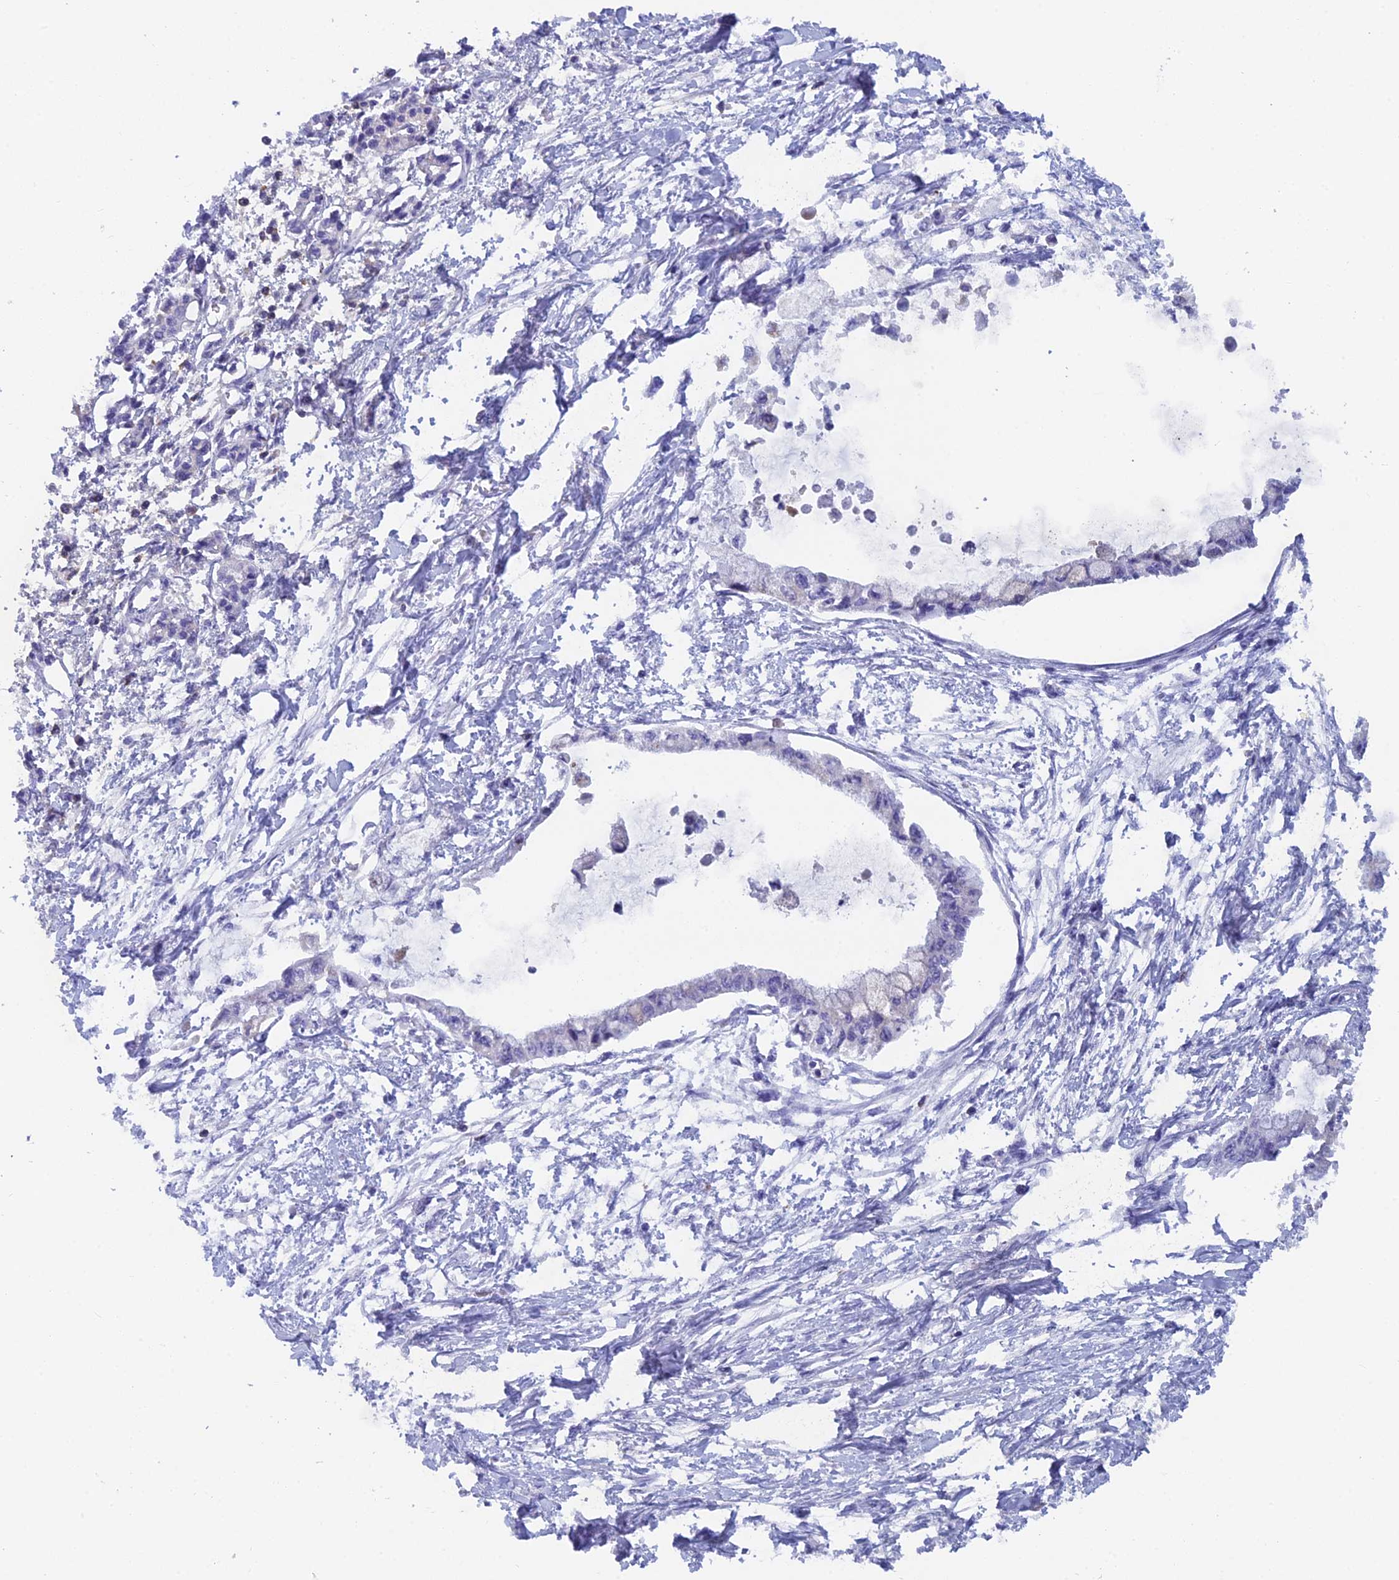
{"staining": {"intensity": "weak", "quantity": "<25%", "location": "cytoplasmic/membranous"}, "tissue": "pancreatic cancer", "cell_type": "Tumor cells", "image_type": "cancer", "snomed": [{"axis": "morphology", "description": "Adenocarcinoma, NOS"}, {"axis": "topography", "description": "Pancreas"}], "caption": "DAB immunohistochemical staining of human pancreatic cancer shows no significant positivity in tumor cells.", "gene": "ABI3BP", "patient": {"sex": "male", "age": 48}}